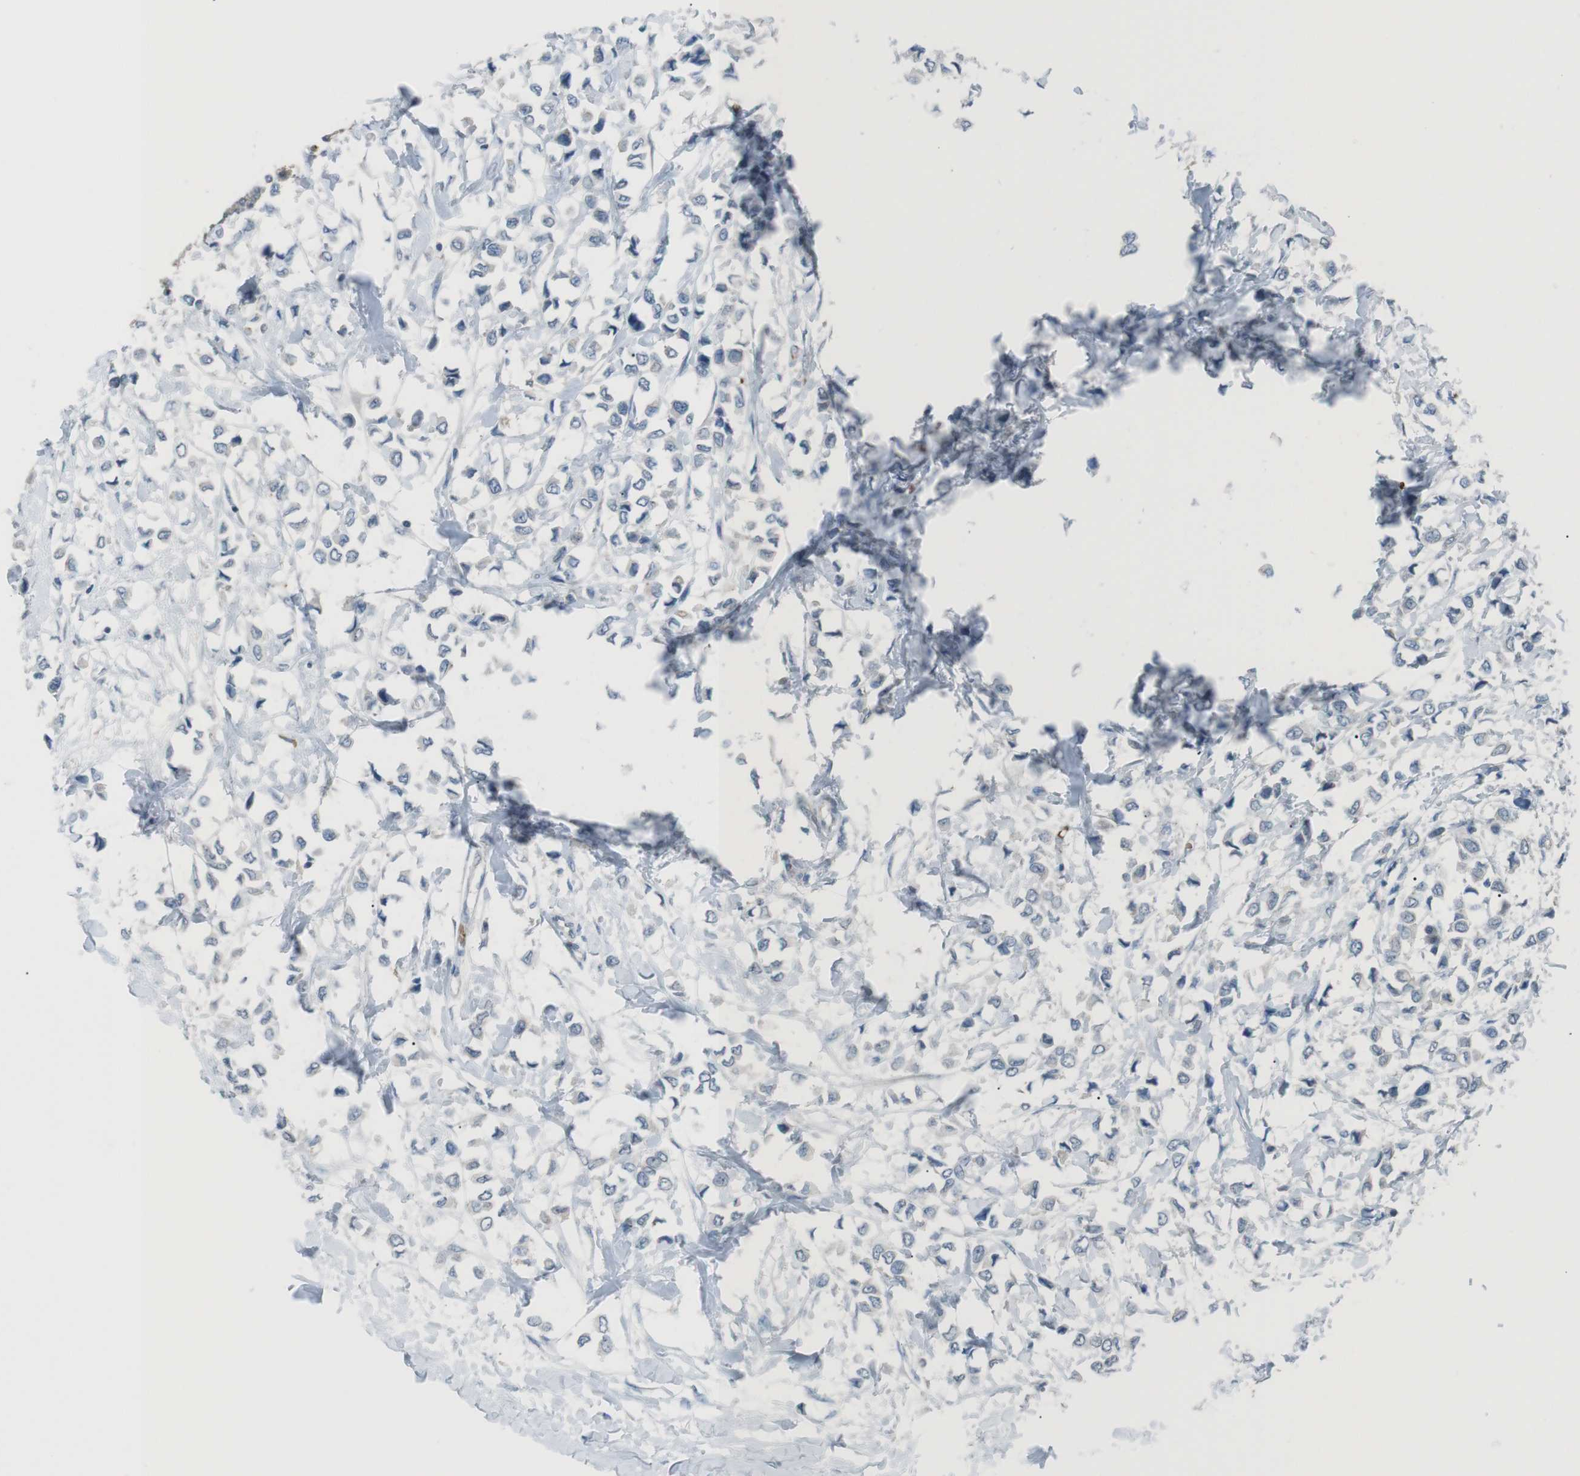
{"staining": {"intensity": "negative", "quantity": "none", "location": "none"}, "tissue": "breast cancer", "cell_type": "Tumor cells", "image_type": "cancer", "snomed": [{"axis": "morphology", "description": "Lobular carcinoma"}, {"axis": "topography", "description": "Breast"}], "caption": "This is an immunohistochemistry (IHC) image of lobular carcinoma (breast). There is no expression in tumor cells.", "gene": "SPTA1", "patient": {"sex": "female", "age": 51}}